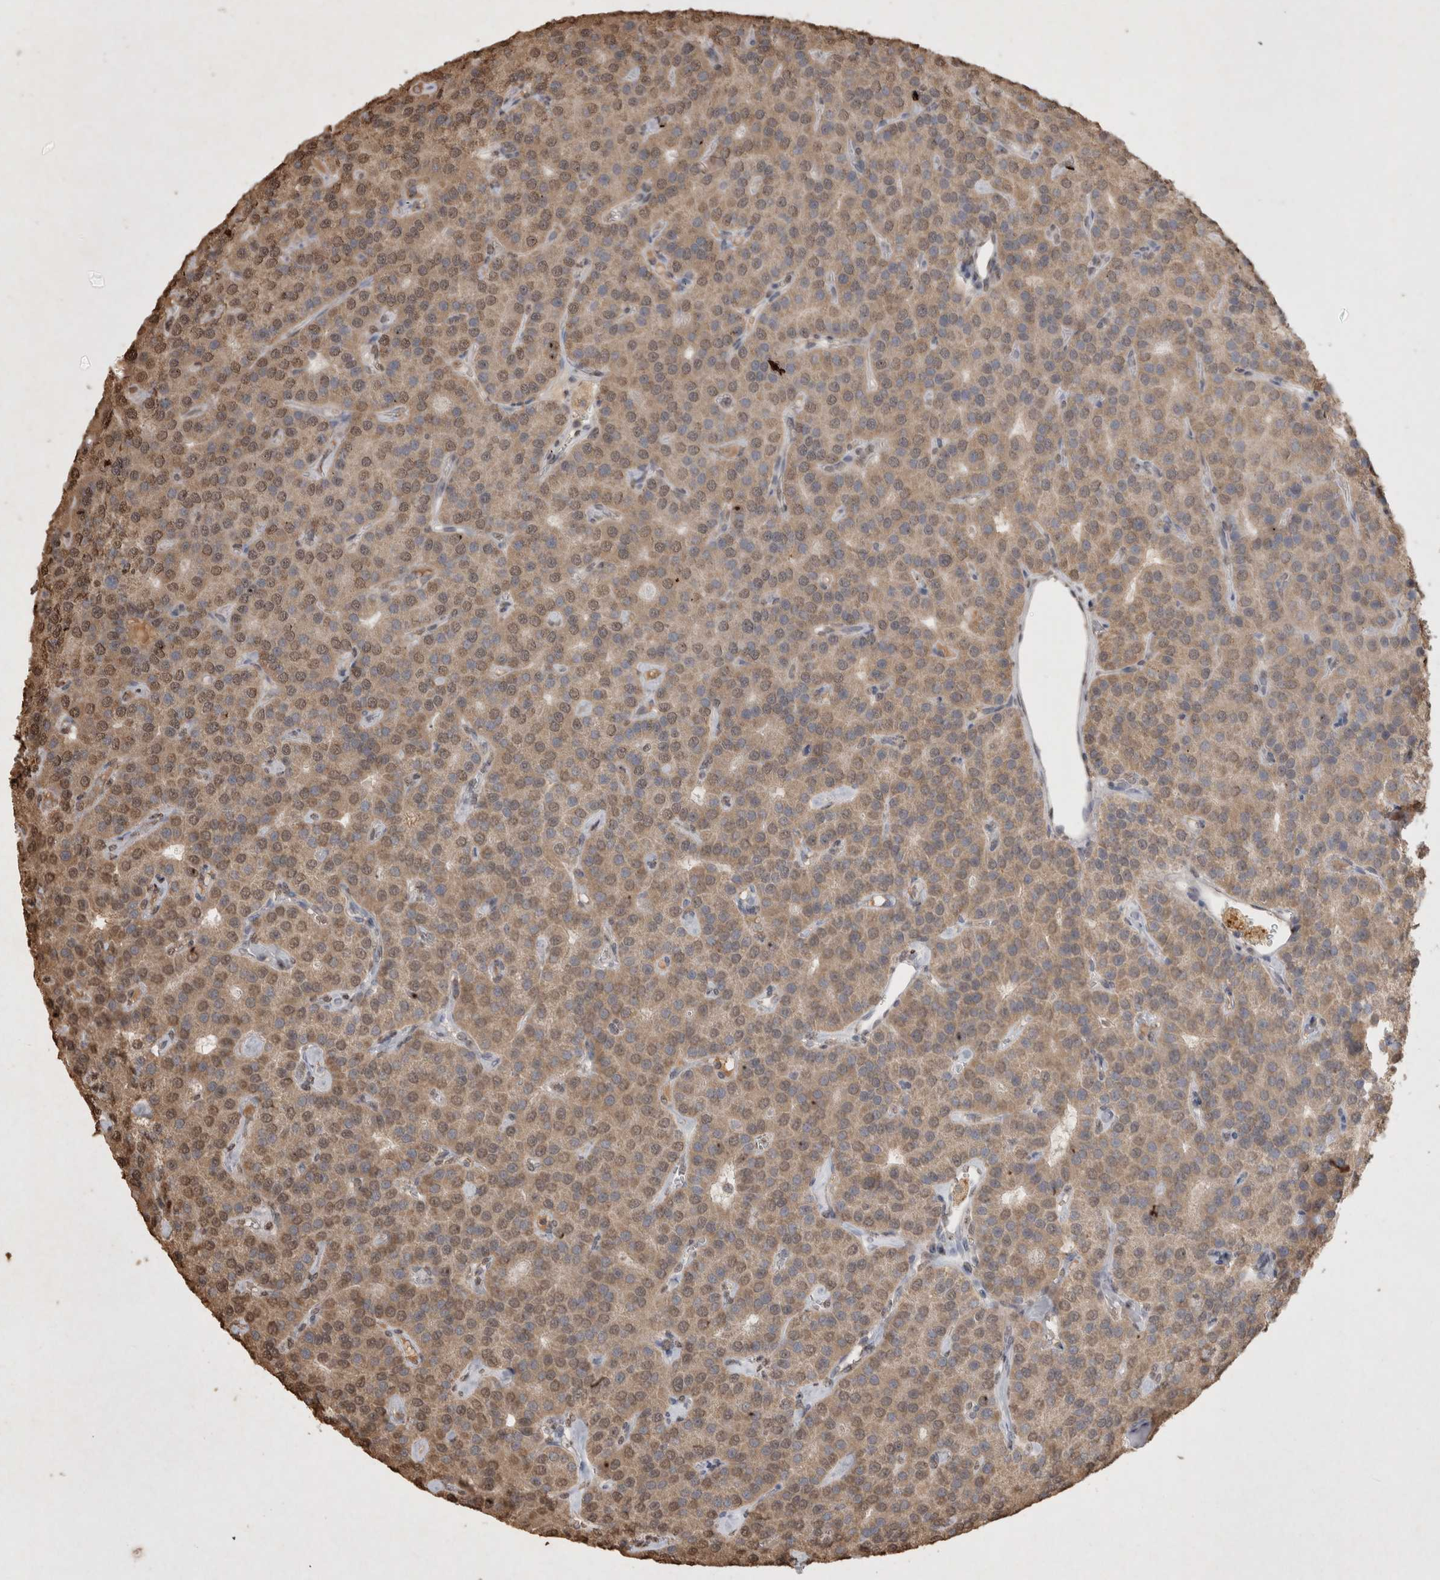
{"staining": {"intensity": "weak", "quantity": ">75%", "location": "cytoplasmic/membranous,nuclear"}, "tissue": "parathyroid gland", "cell_type": "Glandular cells", "image_type": "normal", "snomed": [{"axis": "morphology", "description": "Normal tissue, NOS"}, {"axis": "morphology", "description": "Adenoma, NOS"}, {"axis": "topography", "description": "Parathyroid gland"}], "caption": "This photomicrograph shows benign parathyroid gland stained with immunohistochemistry (IHC) to label a protein in brown. The cytoplasmic/membranous,nuclear of glandular cells show weak positivity for the protein. Nuclei are counter-stained blue.", "gene": "MLX", "patient": {"sex": "female", "age": 86}}